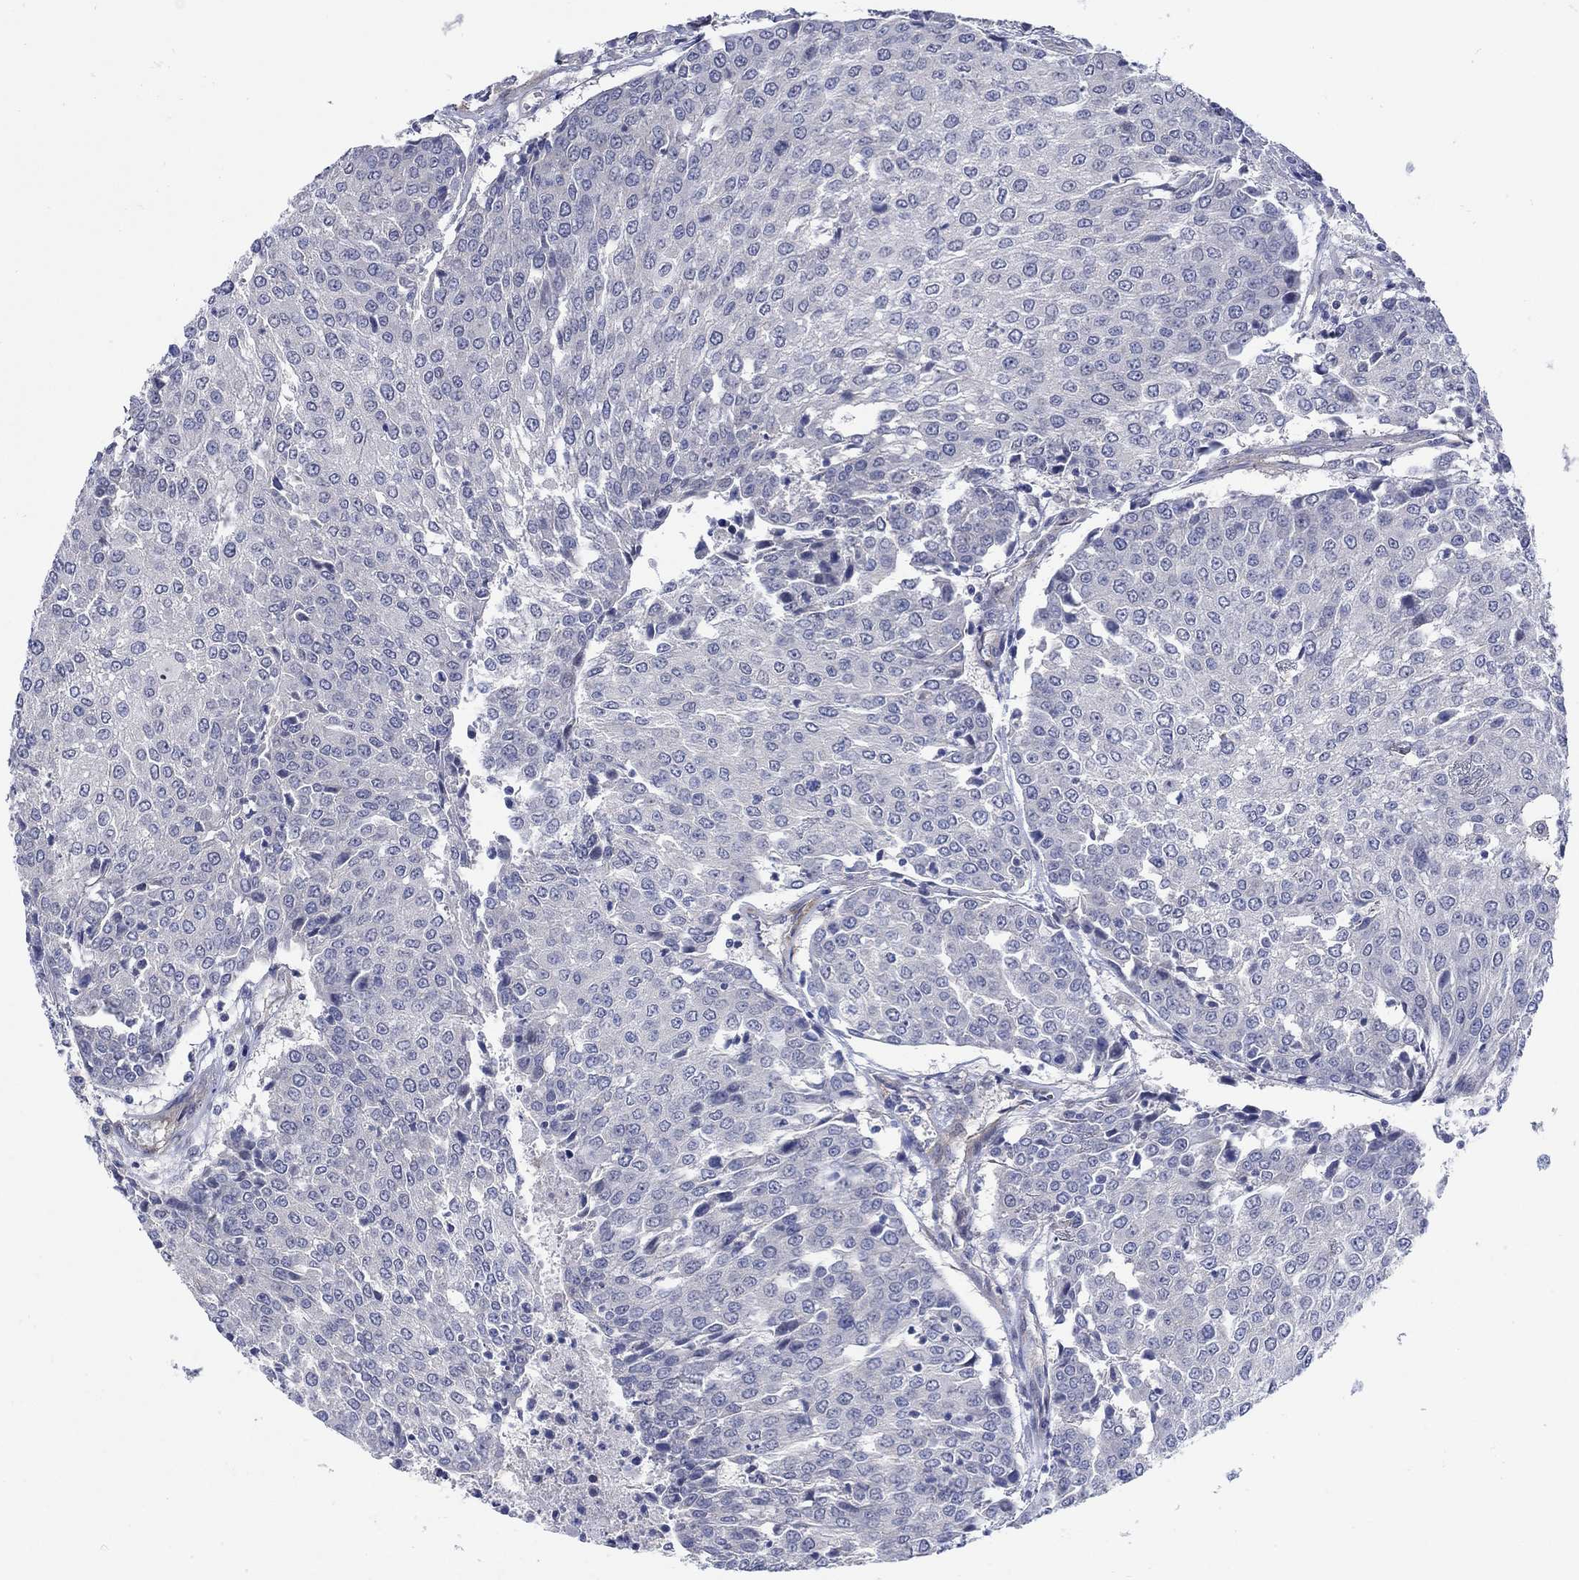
{"staining": {"intensity": "negative", "quantity": "none", "location": "none"}, "tissue": "urothelial cancer", "cell_type": "Tumor cells", "image_type": "cancer", "snomed": [{"axis": "morphology", "description": "Urothelial carcinoma, High grade"}, {"axis": "topography", "description": "Urinary bladder"}], "caption": "Human urothelial carcinoma (high-grade) stained for a protein using IHC demonstrates no positivity in tumor cells.", "gene": "SCN7A", "patient": {"sex": "female", "age": 85}}